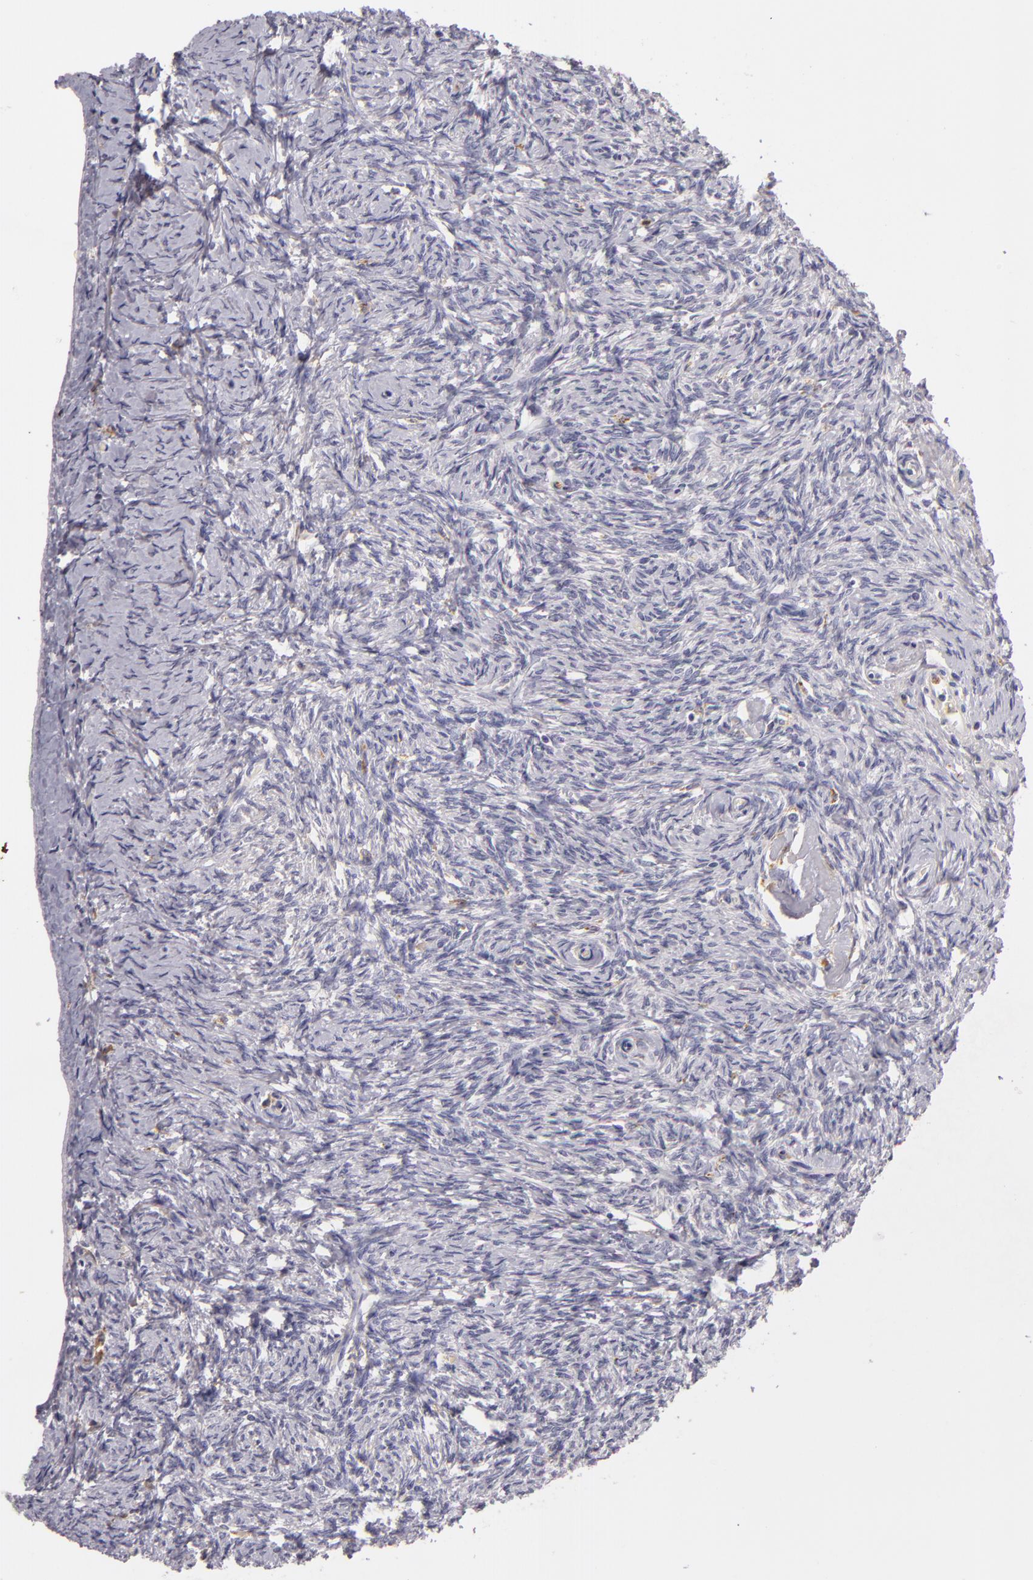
{"staining": {"intensity": "negative", "quantity": "none", "location": "none"}, "tissue": "ovary", "cell_type": "Ovarian stroma cells", "image_type": "normal", "snomed": [{"axis": "morphology", "description": "Normal tissue, NOS"}, {"axis": "topography", "description": "Ovary"}], "caption": "Immunohistochemistry (IHC) histopathology image of unremarkable ovary stained for a protein (brown), which displays no expression in ovarian stroma cells. (Stains: DAB IHC with hematoxylin counter stain, Microscopy: brightfield microscopy at high magnification).", "gene": "TLR8", "patient": {"sex": "female", "age": 53}}